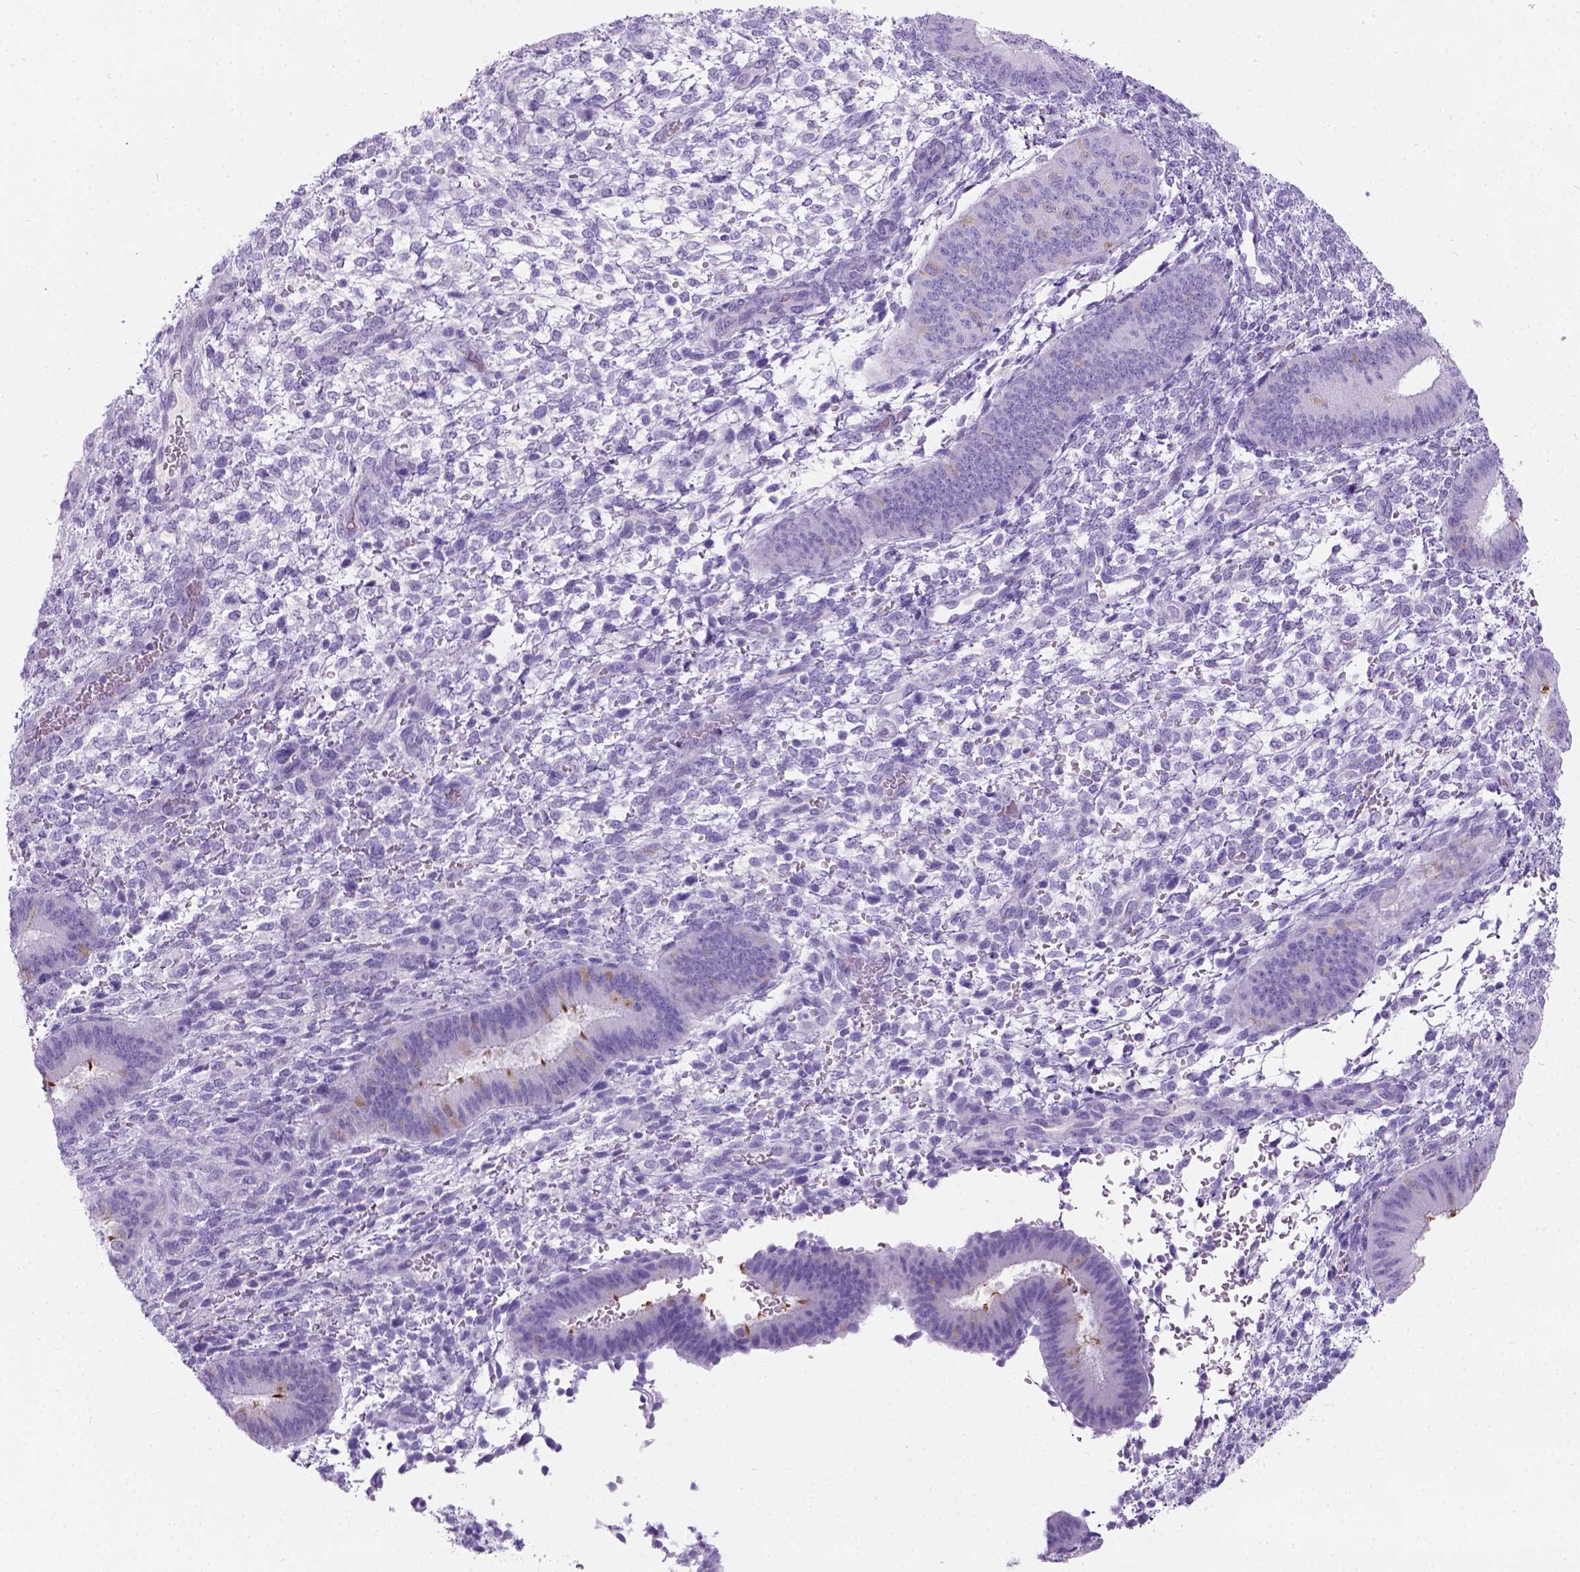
{"staining": {"intensity": "negative", "quantity": "none", "location": "none"}, "tissue": "endometrium", "cell_type": "Cells in endometrial stroma", "image_type": "normal", "snomed": [{"axis": "morphology", "description": "Normal tissue, NOS"}, {"axis": "topography", "description": "Endometrium"}], "caption": "DAB (3,3'-diaminobenzidine) immunohistochemical staining of unremarkable human endometrium reveals no significant positivity in cells in endometrial stroma.", "gene": "C7orf57", "patient": {"sex": "female", "age": 39}}